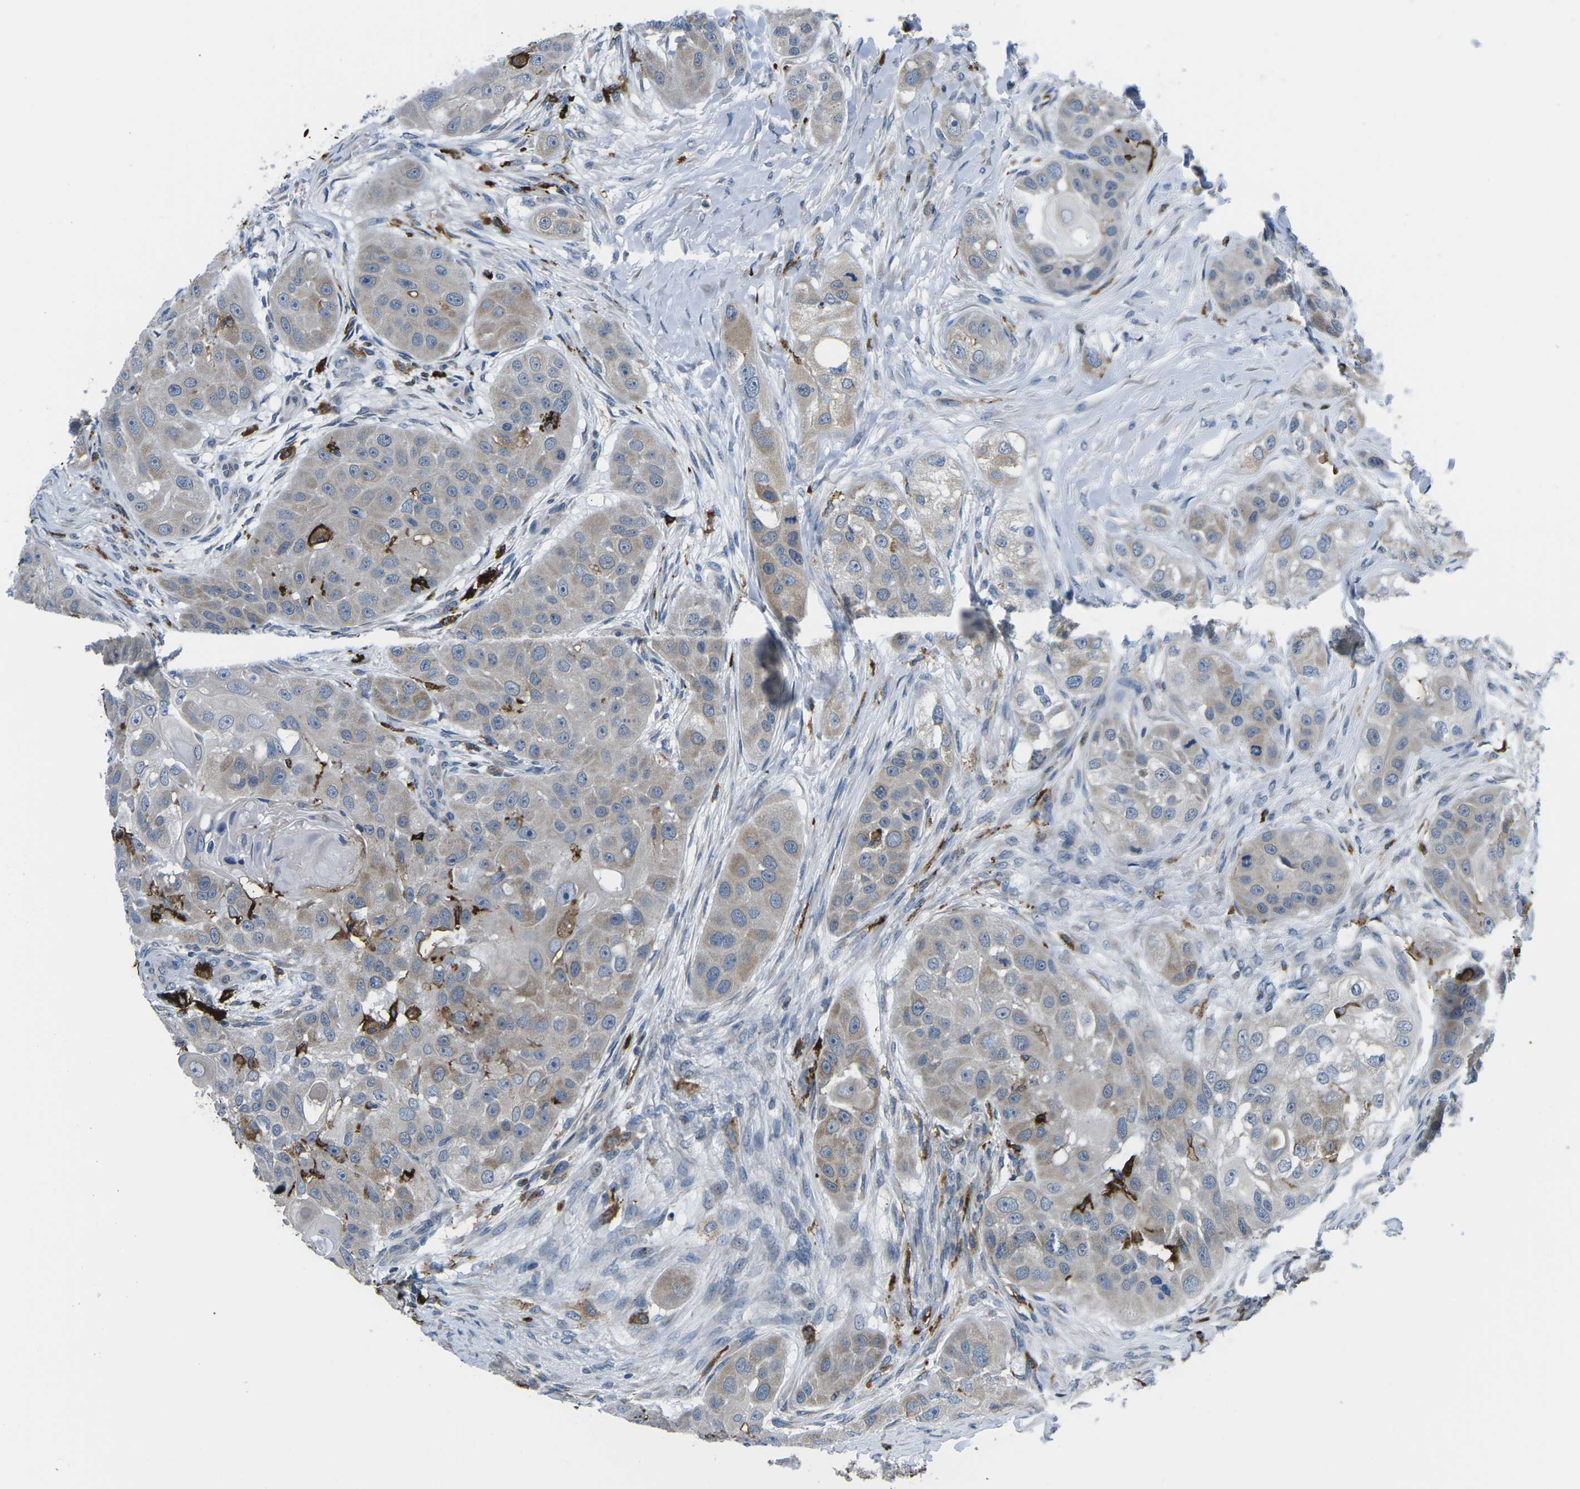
{"staining": {"intensity": "weak", "quantity": "25%-75%", "location": "cytoplasmic/membranous"}, "tissue": "head and neck cancer", "cell_type": "Tumor cells", "image_type": "cancer", "snomed": [{"axis": "morphology", "description": "Normal tissue, NOS"}, {"axis": "morphology", "description": "Squamous cell carcinoma, NOS"}, {"axis": "topography", "description": "Skeletal muscle"}, {"axis": "topography", "description": "Head-Neck"}], "caption": "Human head and neck cancer stained with a protein marker displays weak staining in tumor cells.", "gene": "PTPN1", "patient": {"sex": "male", "age": 51}}